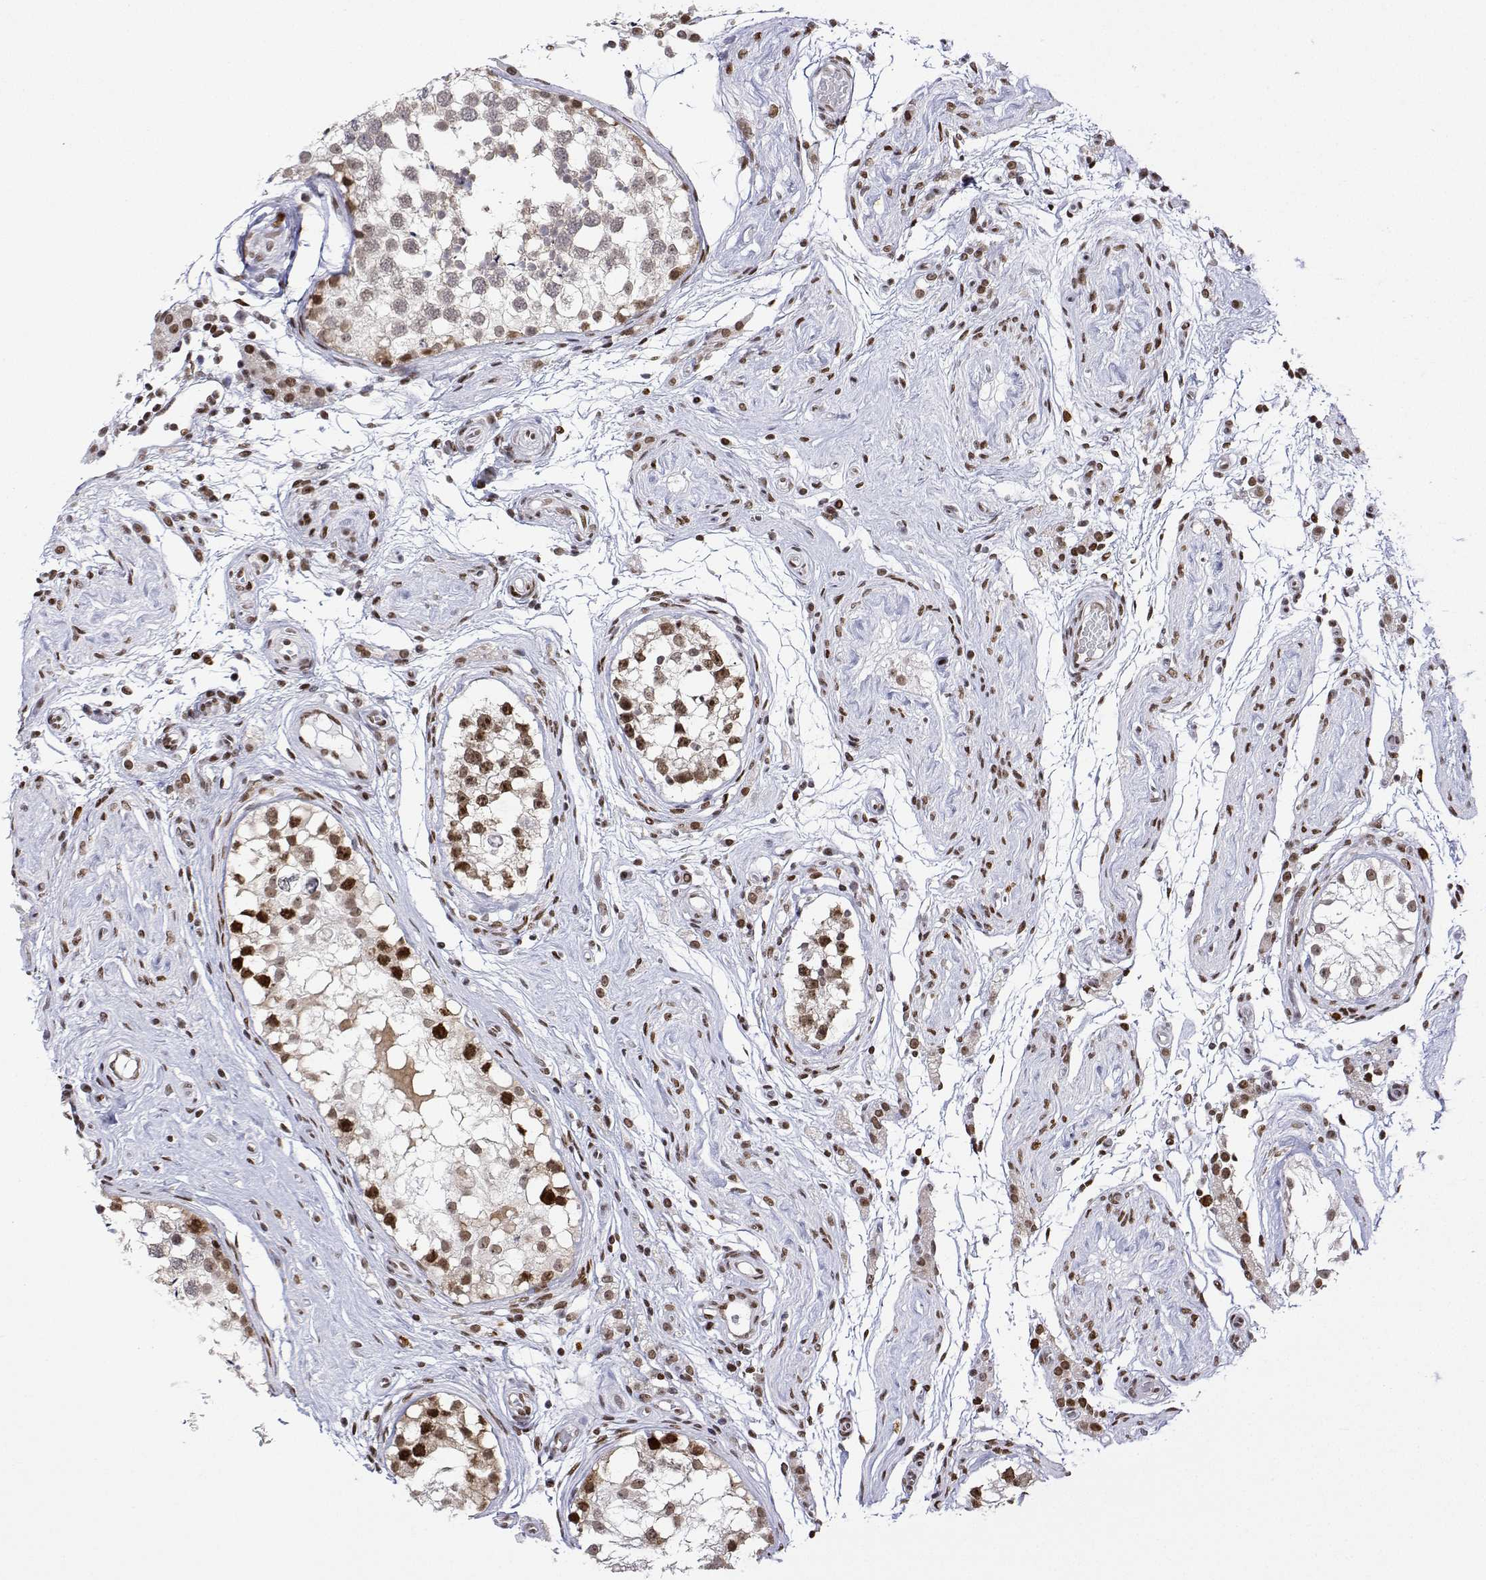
{"staining": {"intensity": "strong", "quantity": "<25%", "location": "nuclear"}, "tissue": "testis", "cell_type": "Cells in seminiferous ducts", "image_type": "normal", "snomed": [{"axis": "morphology", "description": "Normal tissue, NOS"}, {"axis": "morphology", "description": "Seminoma, NOS"}, {"axis": "topography", "description": "Testis"}], "caption": "IHC of unremarkable testis reveals medium levels of strong nuclear positivity in about <25% of cells in seminiferous ducts. The protein of interest is stained brown, and the nuclei are stained in blue (DAB IHC with brightfield microscopy, high magnification).", "gene": "XPC", "patient": {"sex": "male", "age": 29}}